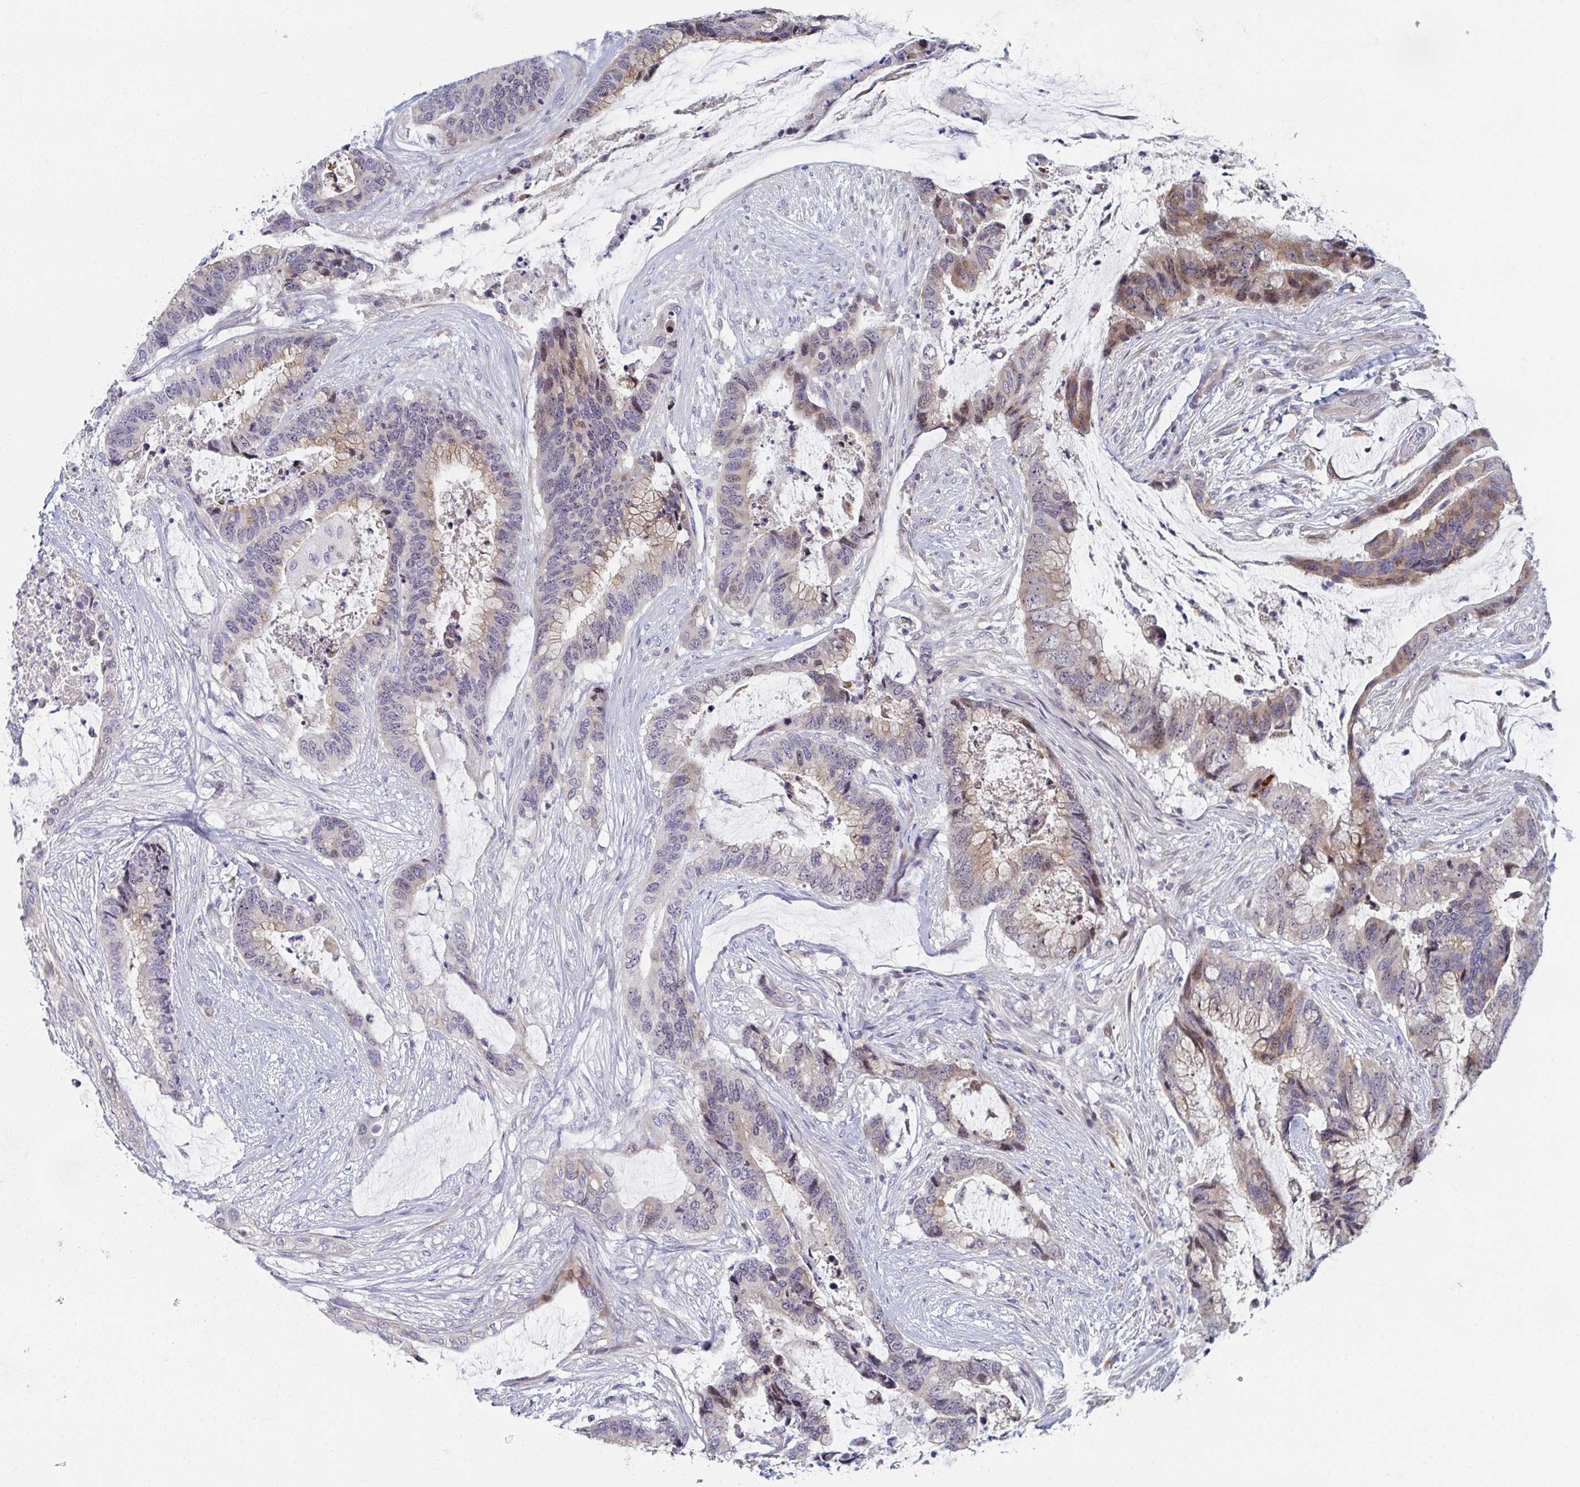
{"staining": {"intensity": "weak", "quantity": "25%-75%", "location": "cytoplasmic/membranous,nuclear"}, "tissue": "colorectal cancer", "cell_type": "Tumor cells", "image_type": "cancer", "snomed": [{"axis": "morphology", "description": "Adenocarcinoma, NOS"}, {"axis": "topography", "description": "Rectum"}], "caption": "Immunohistochemical staining of human colorectal cancer (adenocarcinoma) demonstrates low levels of weak cytoplasmic/membranous and nuclear protein positivity in approximately 25%-75% of tumor cells.", "gene": "CENPT", "patient": {"sex": "female", "age": 59}}